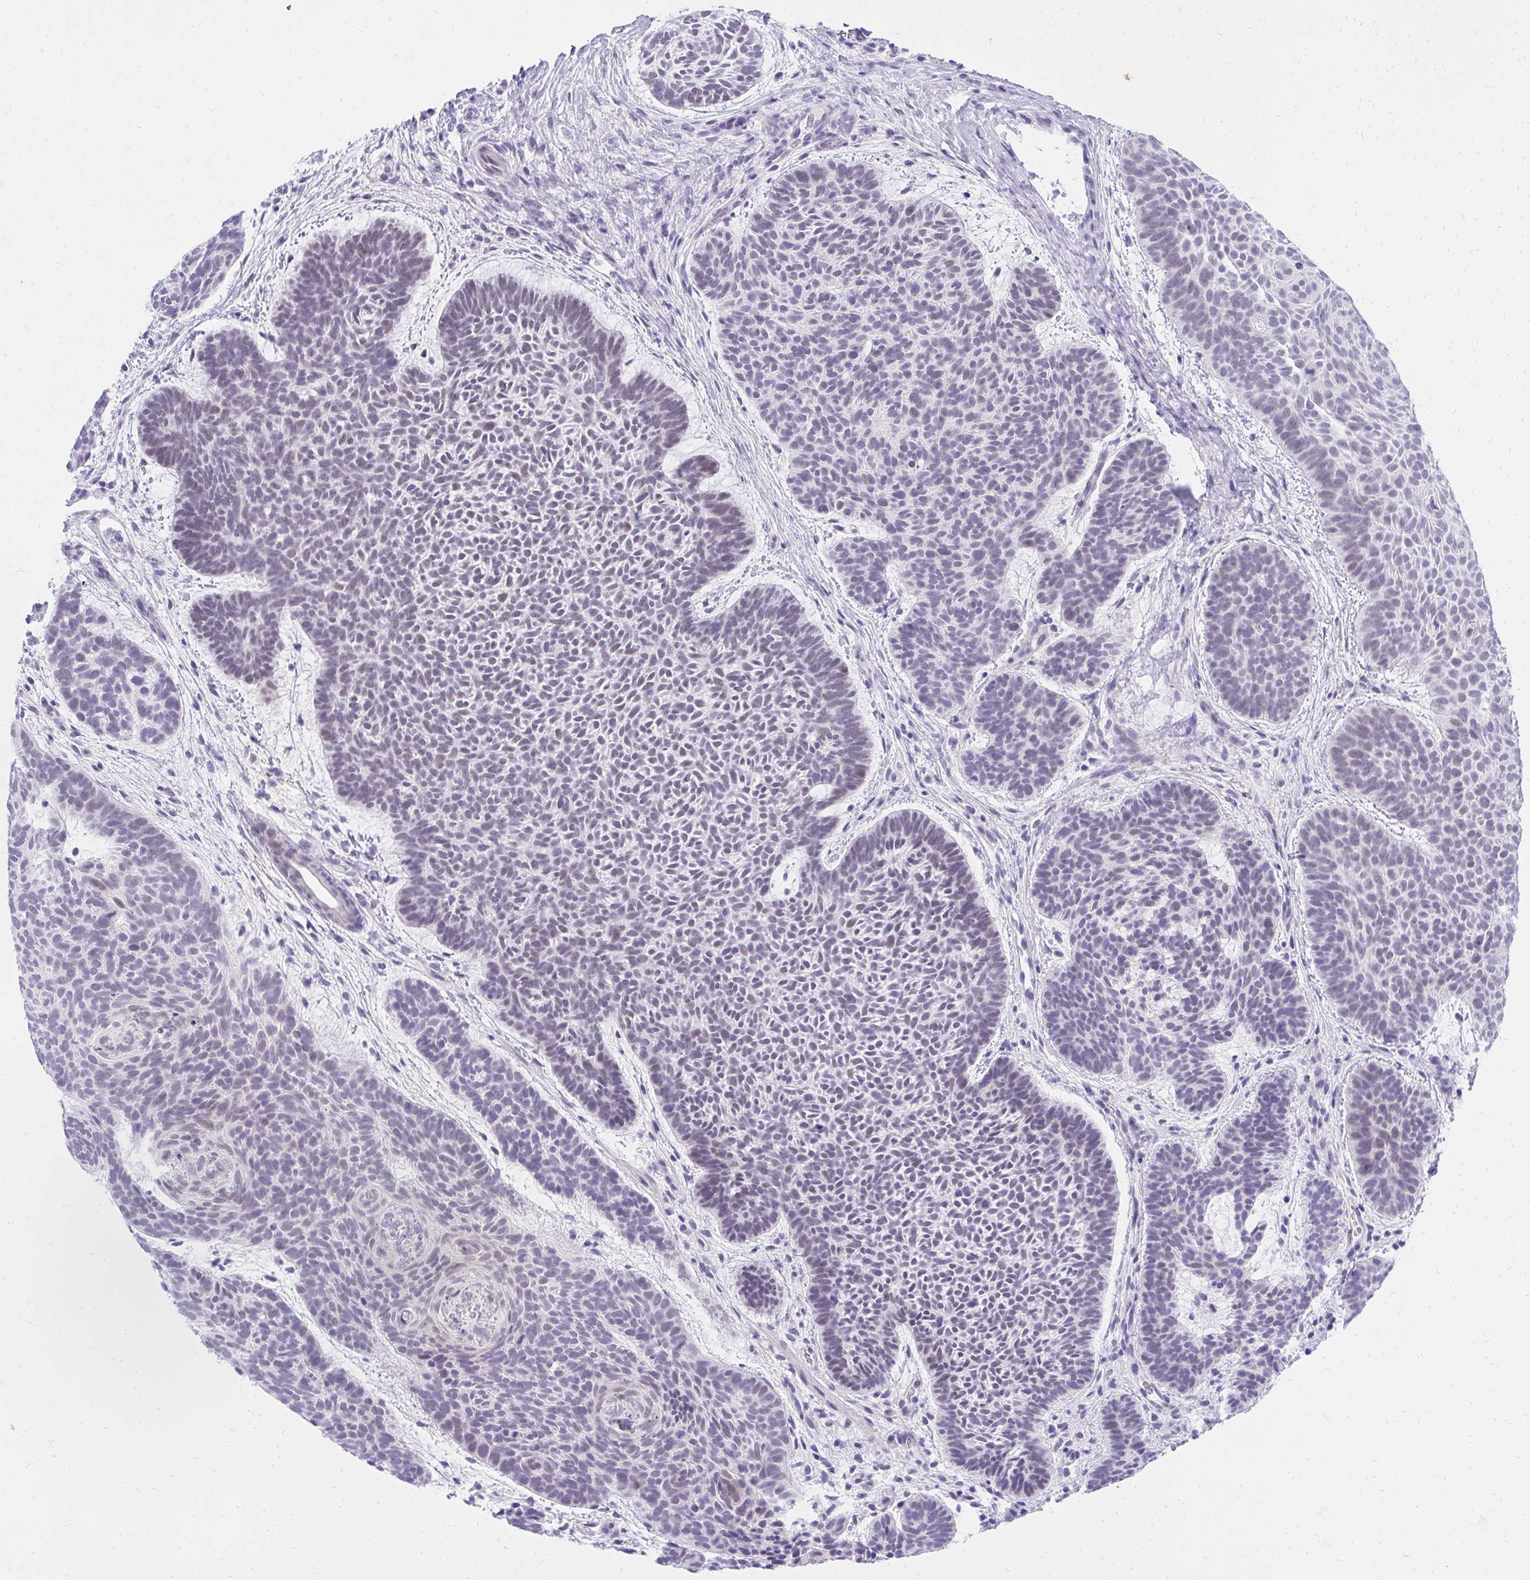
{"staining": {"intensity": "weak", "quantity": "<25%", "location": "nuclear"}, "tissue": "skin cancer", "cell_type": "Tumor cells", "image_type": "cancer", "snomed": [{"axis": "morphology", "description": "Basal cell carcinoma"}, {"axis": "topography", "description": "Skin"}, {"axis": "topography", "description": "Skin of face"}], "caption": "Micrograph shows no significant protein positivity in tumor cells of skin cancer (basal cell carcinoma).", "gene": "KLK1", "patient": {"sex": "male", "age": 73}}